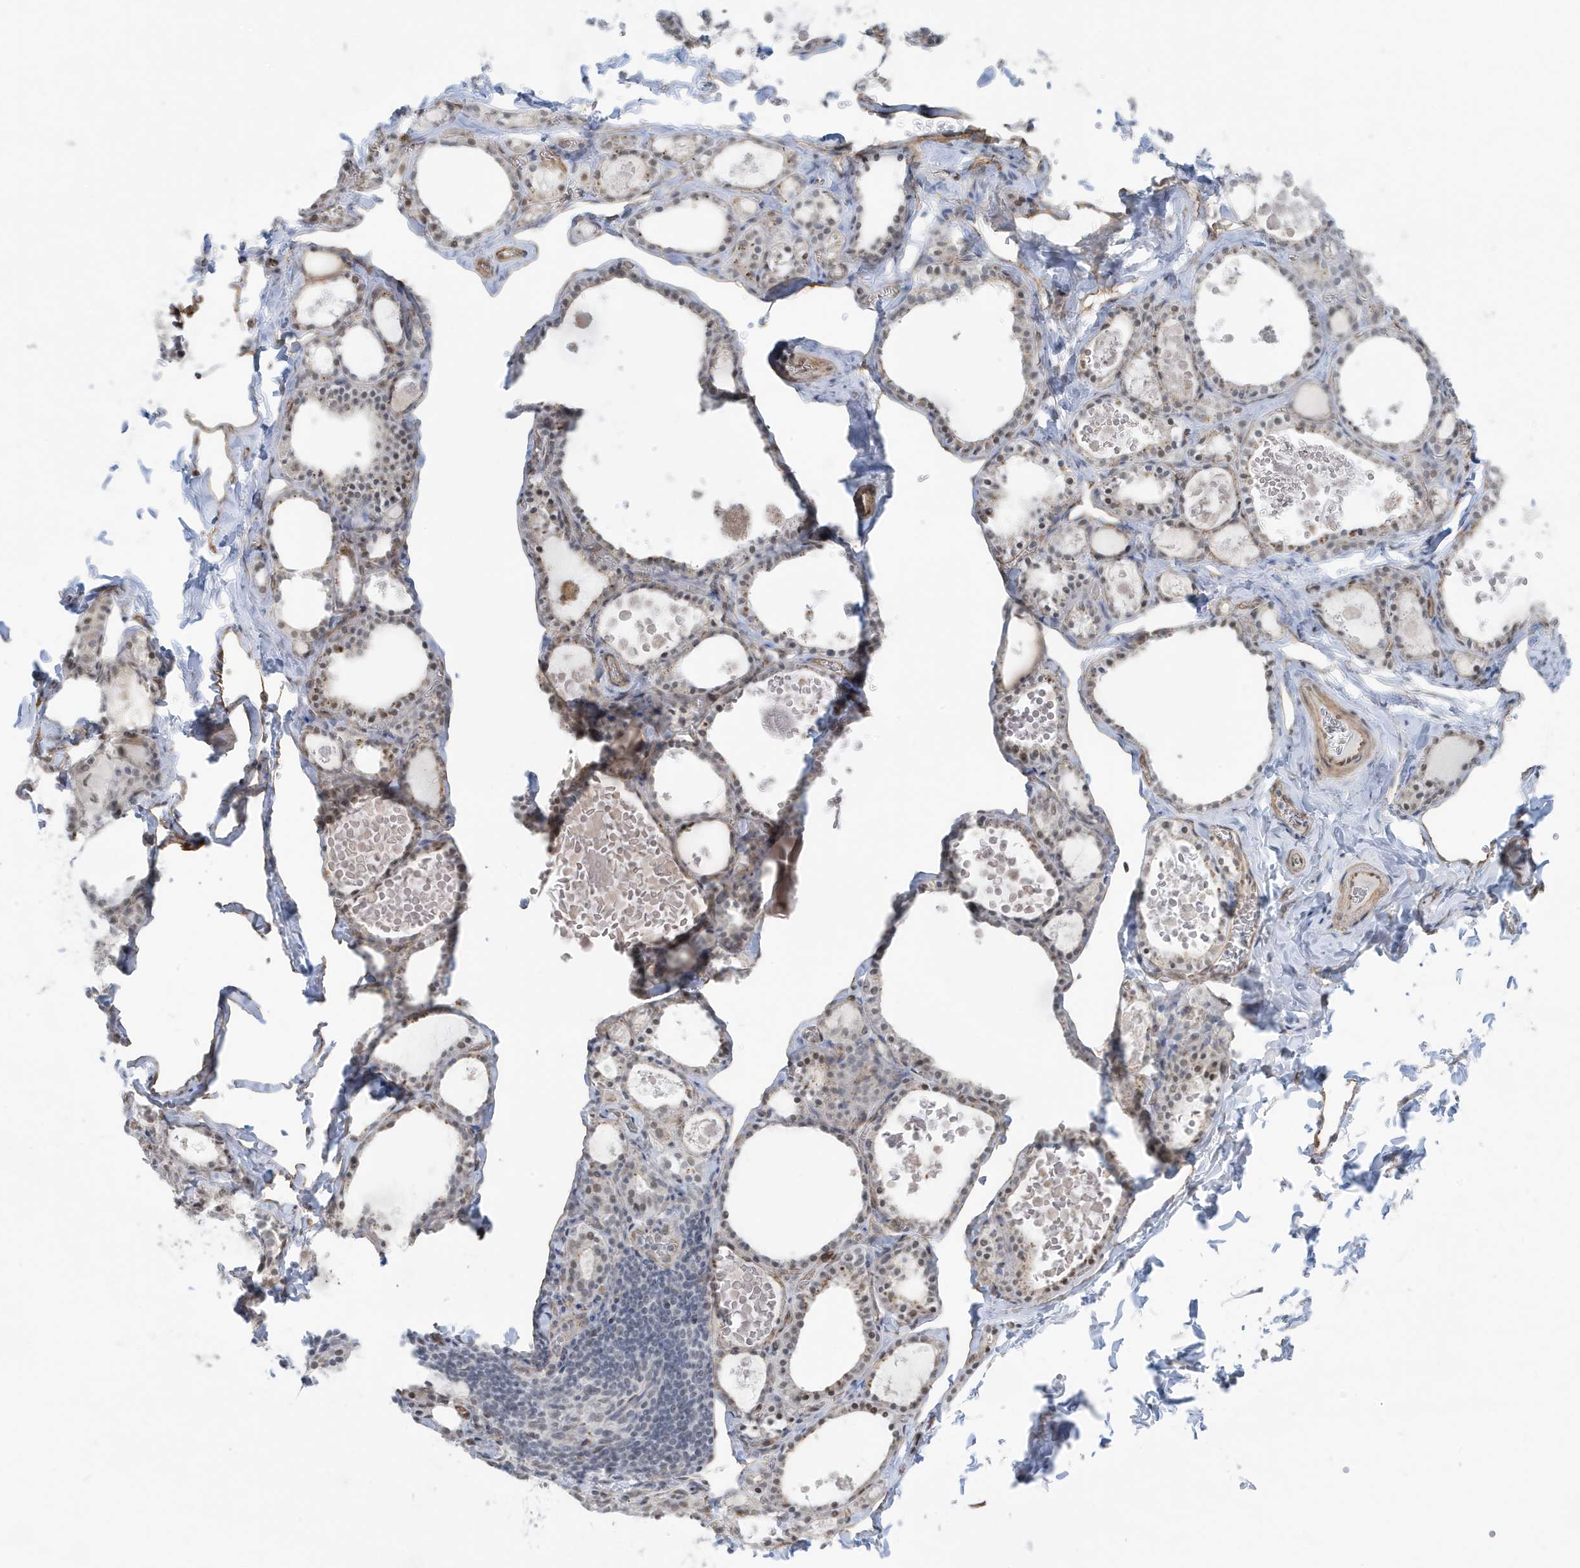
{"staining": {"intensity": "negative", "quantity": "none", "location": "none"}, "tissue": "thyroid gland", "cell_type": "Glandular cells", "image_type": "normal", "snomed": [{"axis": "morphology", "description": "Normal tissue, NOS"}, {"axis": "topography", "description": "Thyroid gland"}], "caption": "Immunohistochemistry micrograph of unremarkable thyroid gland stained for a protein (brown), which demonstrates no expression in glandular cells. The staining was performed using DAB to visualize the protein expression in brown, while the nuclei were stained in blue with hematoxylin (Magnification: 20x).", "gene": "CHCHD4", "patient": {"sex": "male", "age": 56}}